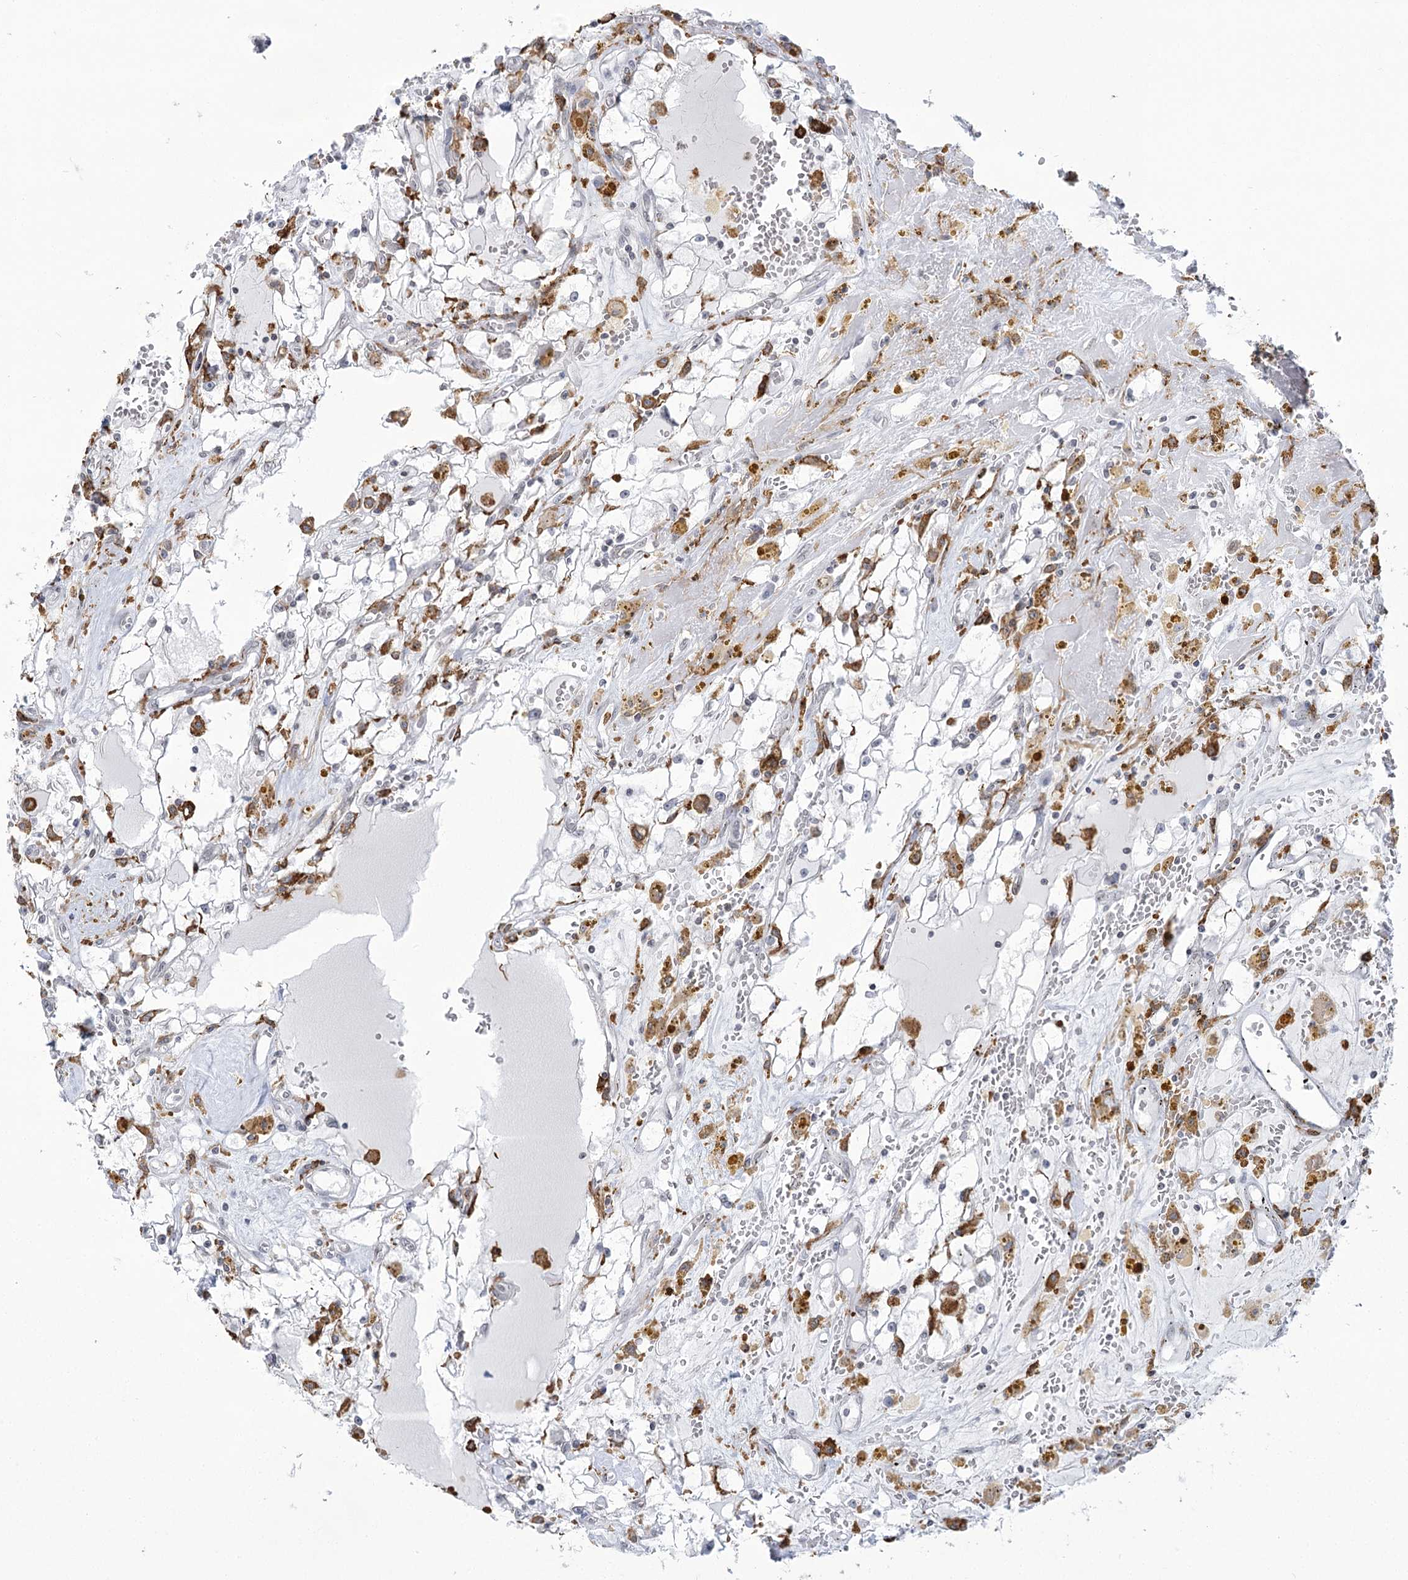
{"staining": {"intensity": "negative", "quantity": "none", "location": "none"}, "tissue": "renal cancer", "cell_type": "Tumor cells", "image_type": "cancer", "snomed": [{"axis": "morphology", "description": "Adenocarcinoma, NOS"}, {"axis": "topography", "description": "Kidney"}], "caption": "High magnification brightfield microscopy of renal cancer stained with DAB (brown) and counterstained with hematoxylin (blue): tumor cells show no significant positivity. (DAB (3,3'-diaminobenzidine) immunohistochemistry (IHC) visualized using brightfield microscopy, high magnification).", "gene": "C11orf1", "patient": {"sex": "male", "age": 56}}